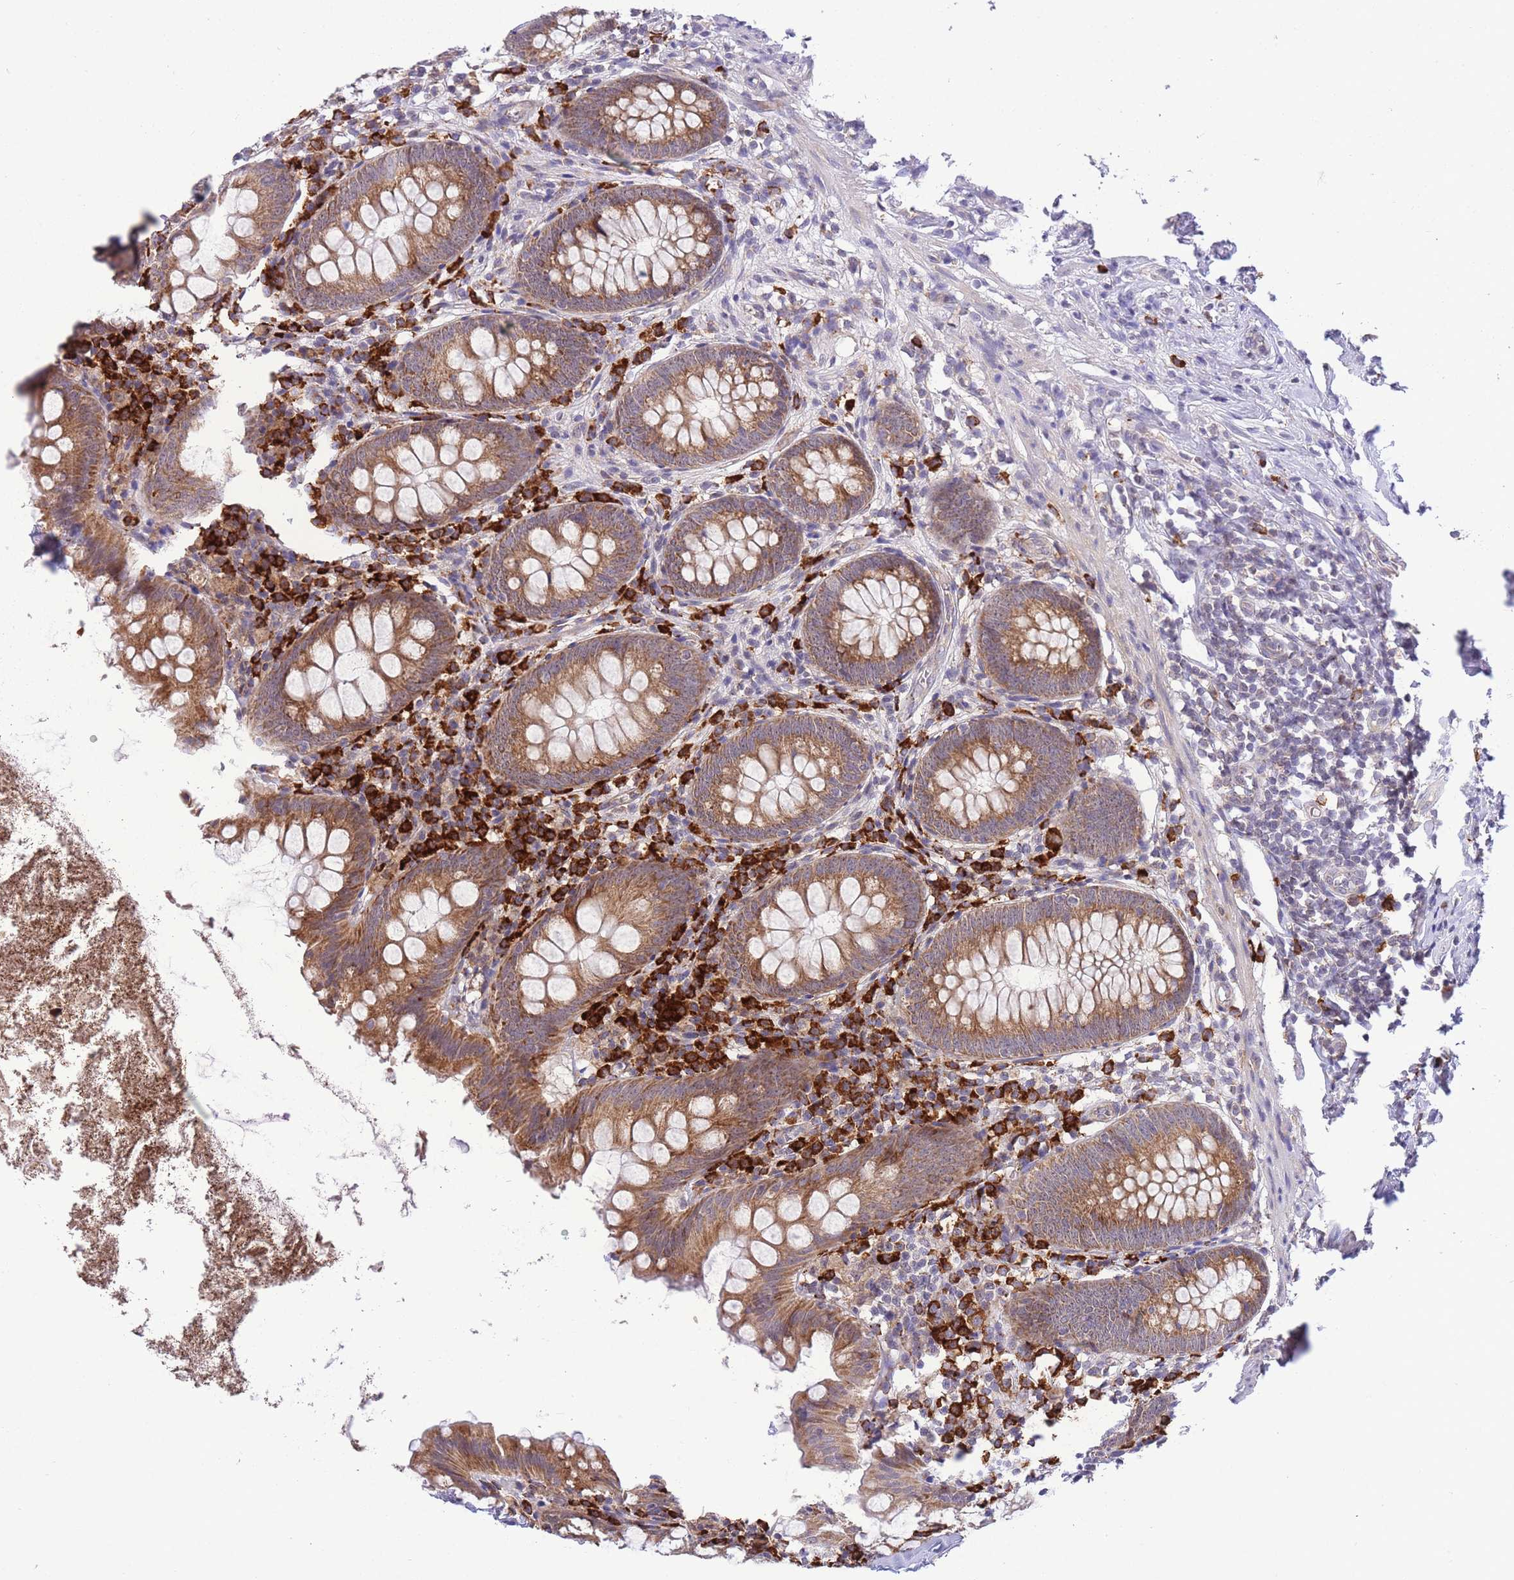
{"staining": {"intensity": "moderate", "quantity": ">75%", "location": "cytoplasmic/membranous"}, "tissue": "appendix", "cell_type": "Glandular cells", "image_type": "normal", "snomed": [{"axis": "morphology", "description": "Normal tissue, NOS"}, {"axis": "topography", "description": "Appendix"}], "caption": "Protein staining of normal appendix shows moderate cytoplasmic/membranous expression in about >75% of glandular cells.", "gene": "EXOSC8", "patient": {"sex": "female", "age": 51}}